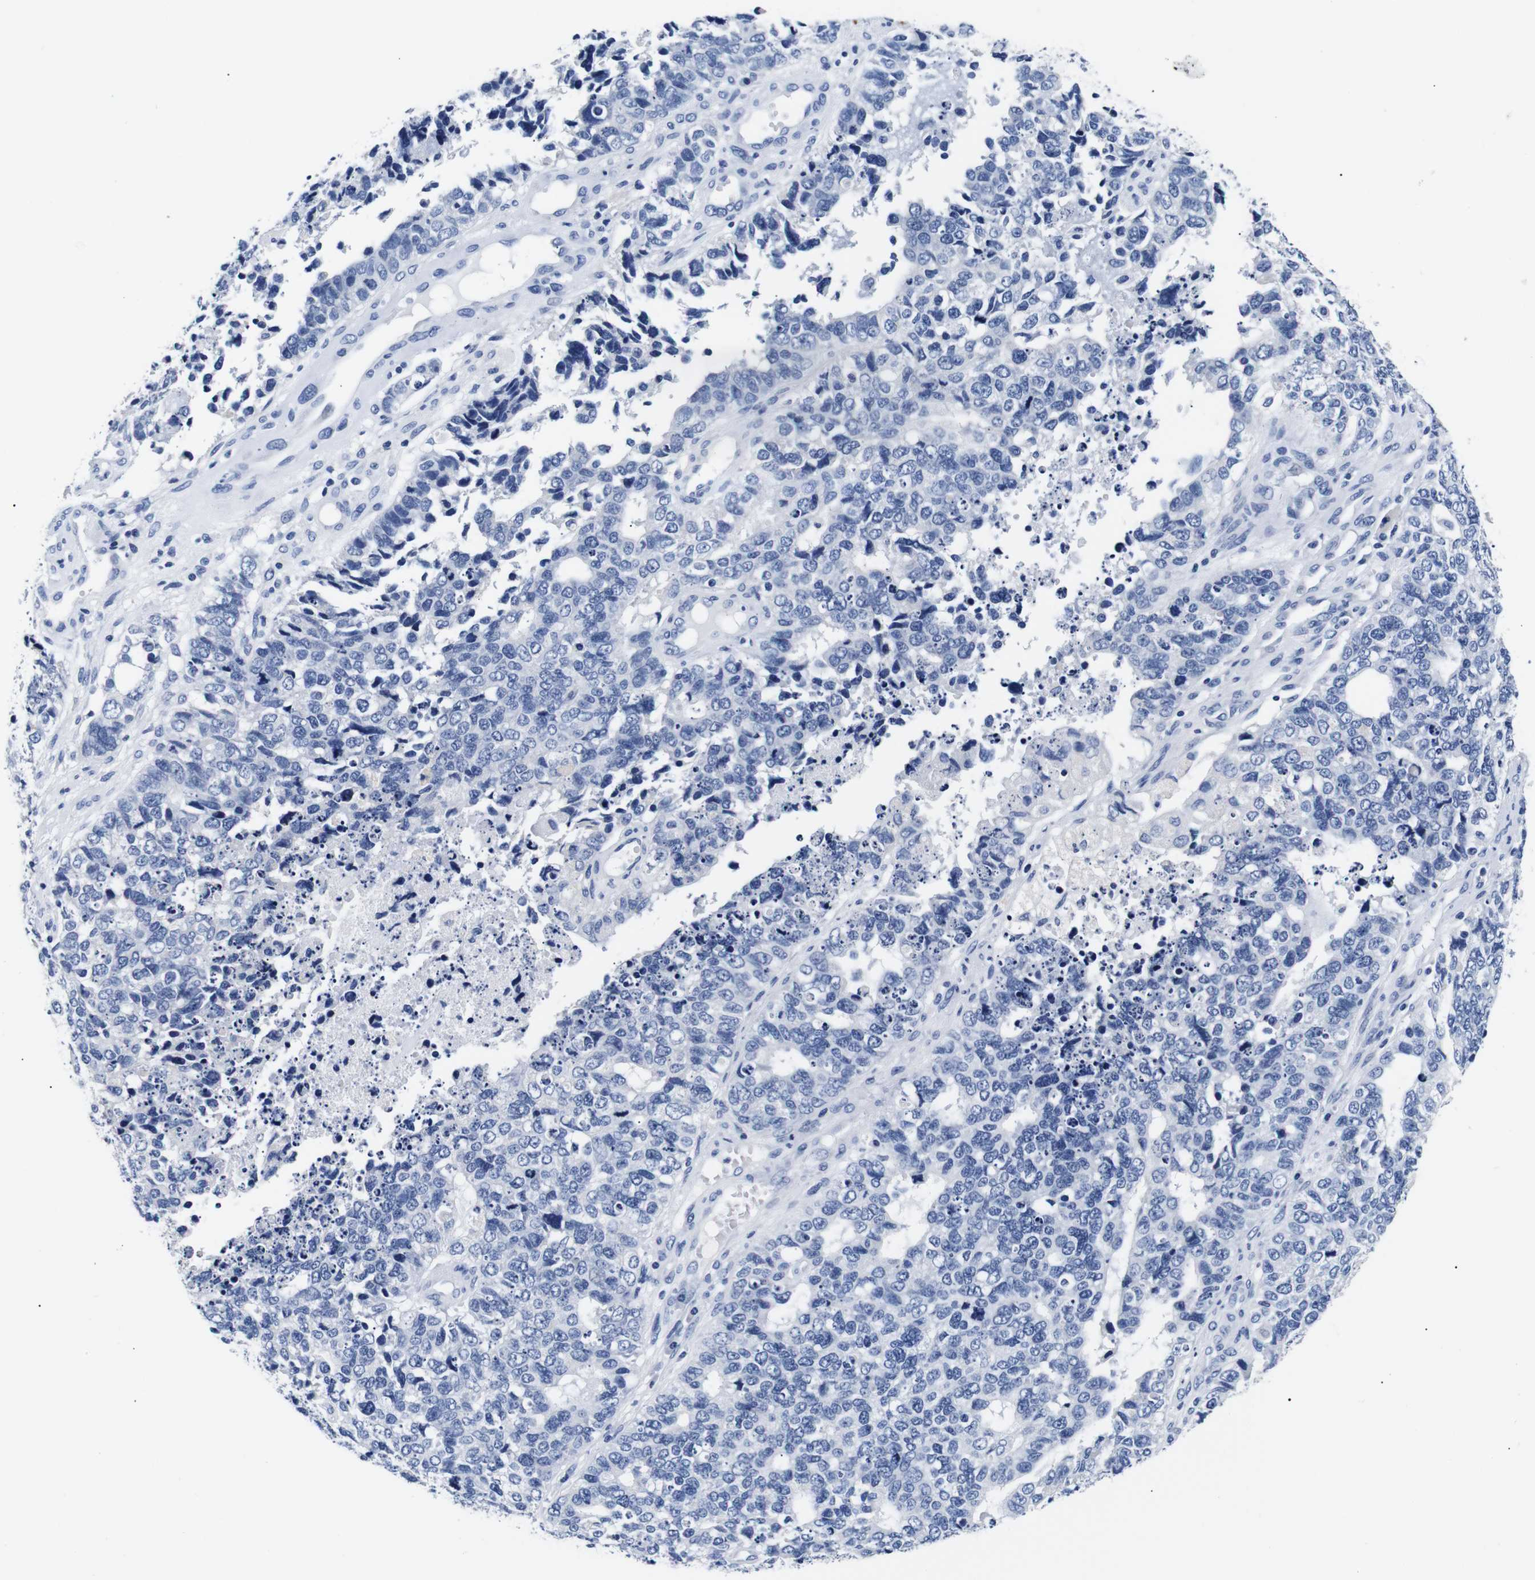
{"staining": {"intensity": "negative", "quantity": "none", "location": "none"}, "tissue": "cervical cancer", "cell_type": "Tumor cells", "image_type": "cancer", "snomed": [{"axis": "morphology", "description": "Squamous cell carcinoma, NOS"}, {"axis": "topography", "description": "Cervix"}], "caption": "This image is of cervical cancer stained with immunohistochemistry (IHC) to label a protein in brown with the nuclei are counter-stained blue. There is no positivity in tumor cells. (Stains: DAB IHC with hematoxylin counter stain, Microscopy: brightfield microscopy at high magnification).", "gene": "GAP43", "patient": {"sex": "female", "age": 63}}